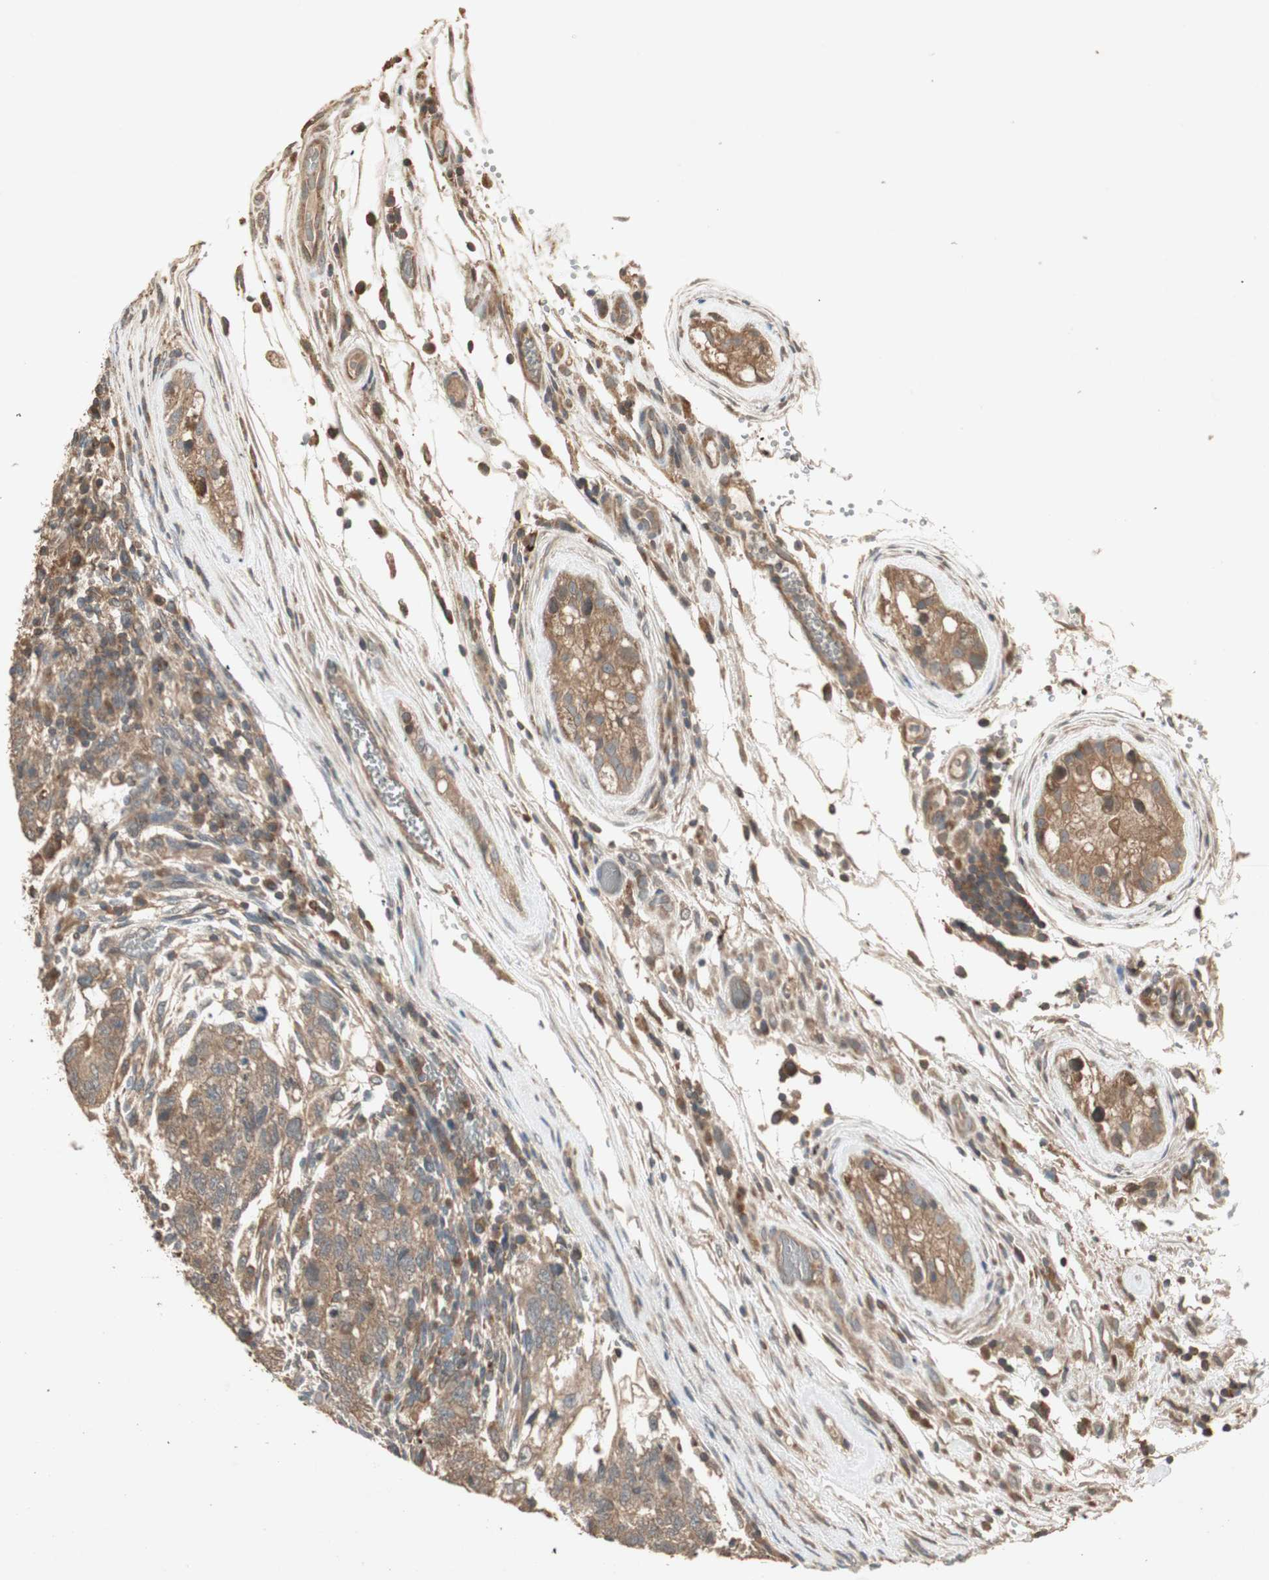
{"staining": {"intensity": "moderate", "quantity": ">75%", "location": "cytoplasmic/membranous"}, "tissue": "testis cancer", "cell_type": "Tumor cells", "image_type": "cancer", "snomed": [{"axis": "morphology", "description": "Normal tissue, NOS"}, {"axis": "morphology", "description": "Carcinoma, Embryonal, NOS"}, {"axis": "topography", "description": "Testis"}], "caption": "Immunohistochemical staining of embryonal carcinoma (testis) exhibits moderate cytoplasmic/membranous protein expression in approximately >75% of tumor cells.", "gene": "UBAC1", "patient": {"sex": "male", "age": 36}}